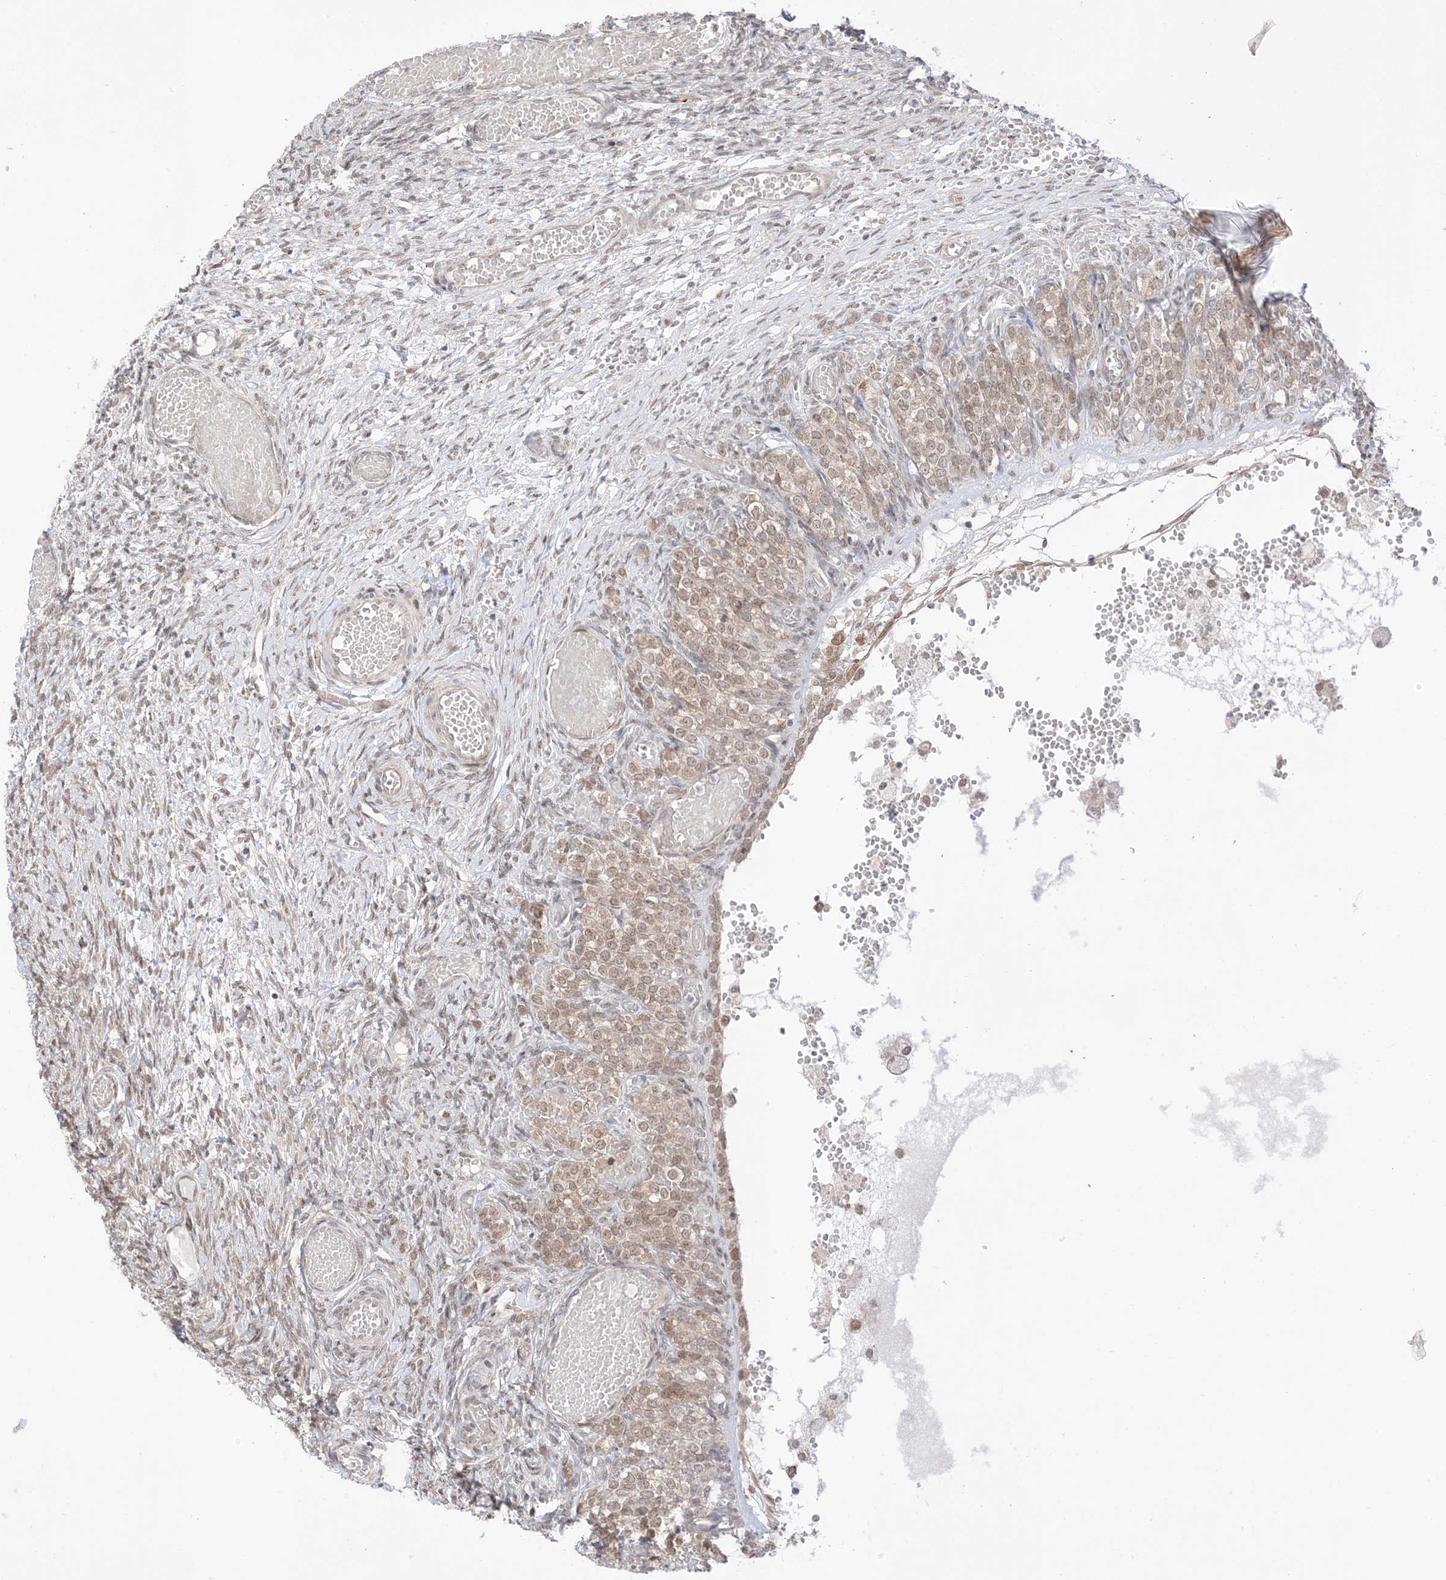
{"staining": {"intensity": "weak", "quantity": ">75%", "location": "cytoplasmic/membranous,nuclear"}, "tissue": "ovary", "cell_type": "Ovarian stroma cells", "image_type": "normal", "snomed": [{"axis": "morphology", "description": "Adenocarcinoma, NOS"}, {"axis": "topography", "description": "Endometrium"}], "caption": "An image of ovary stained for a protein demonstrates weak cytoplasmic/membranous,nuclear brown staining in ovarian stroma cells. (Stains: DAB (3,3'-diaminobenzidine) in brown, nuclei in blue, Microscopy: brightfield microscopy at high magnification).", "gene": "UBE2E2", "patient": {"sex": "female", "age": 32}}